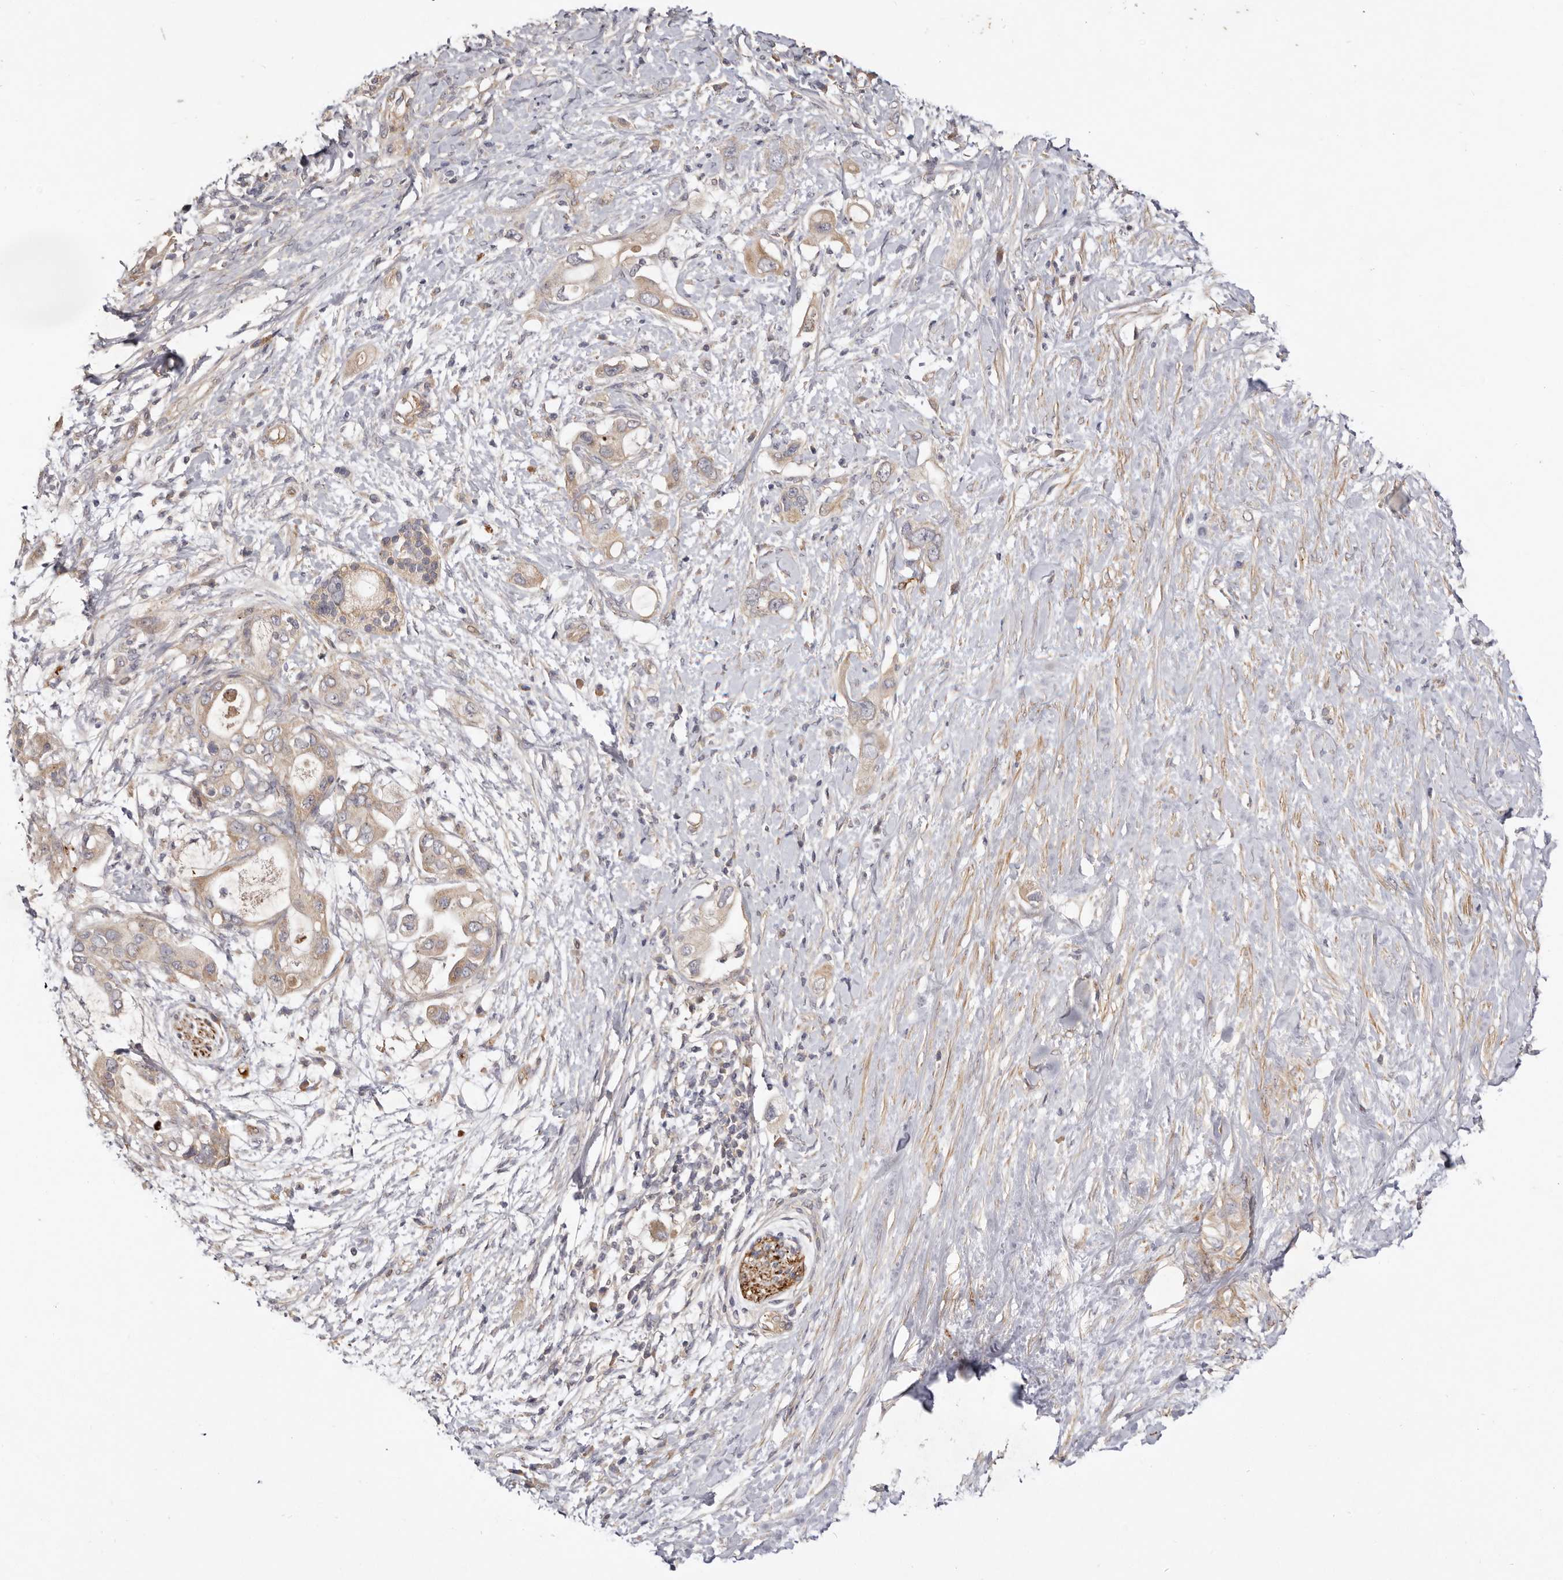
{"staining": {"intensity": "negative", "quantity": "none", "location": "none"}, "tissue": "pancreatic cancer", "cell_type": "Tumor cells", "image_type": "cancer", "snomed": [{"axis": "morphology", "description": "Adenocarcinoma, NOS"}, {"axis": "topography", "description": "Pancreas"}], "caption": "This histopathology image is of adenocarcinoma (pancreatic) stained with IHC to label a protein in brown with the nuclei are counter-stained blue. There is no positivity in tumor cells.", "gene": "ADAMTS9", "patient": {"sex": "female", "age": 56}}